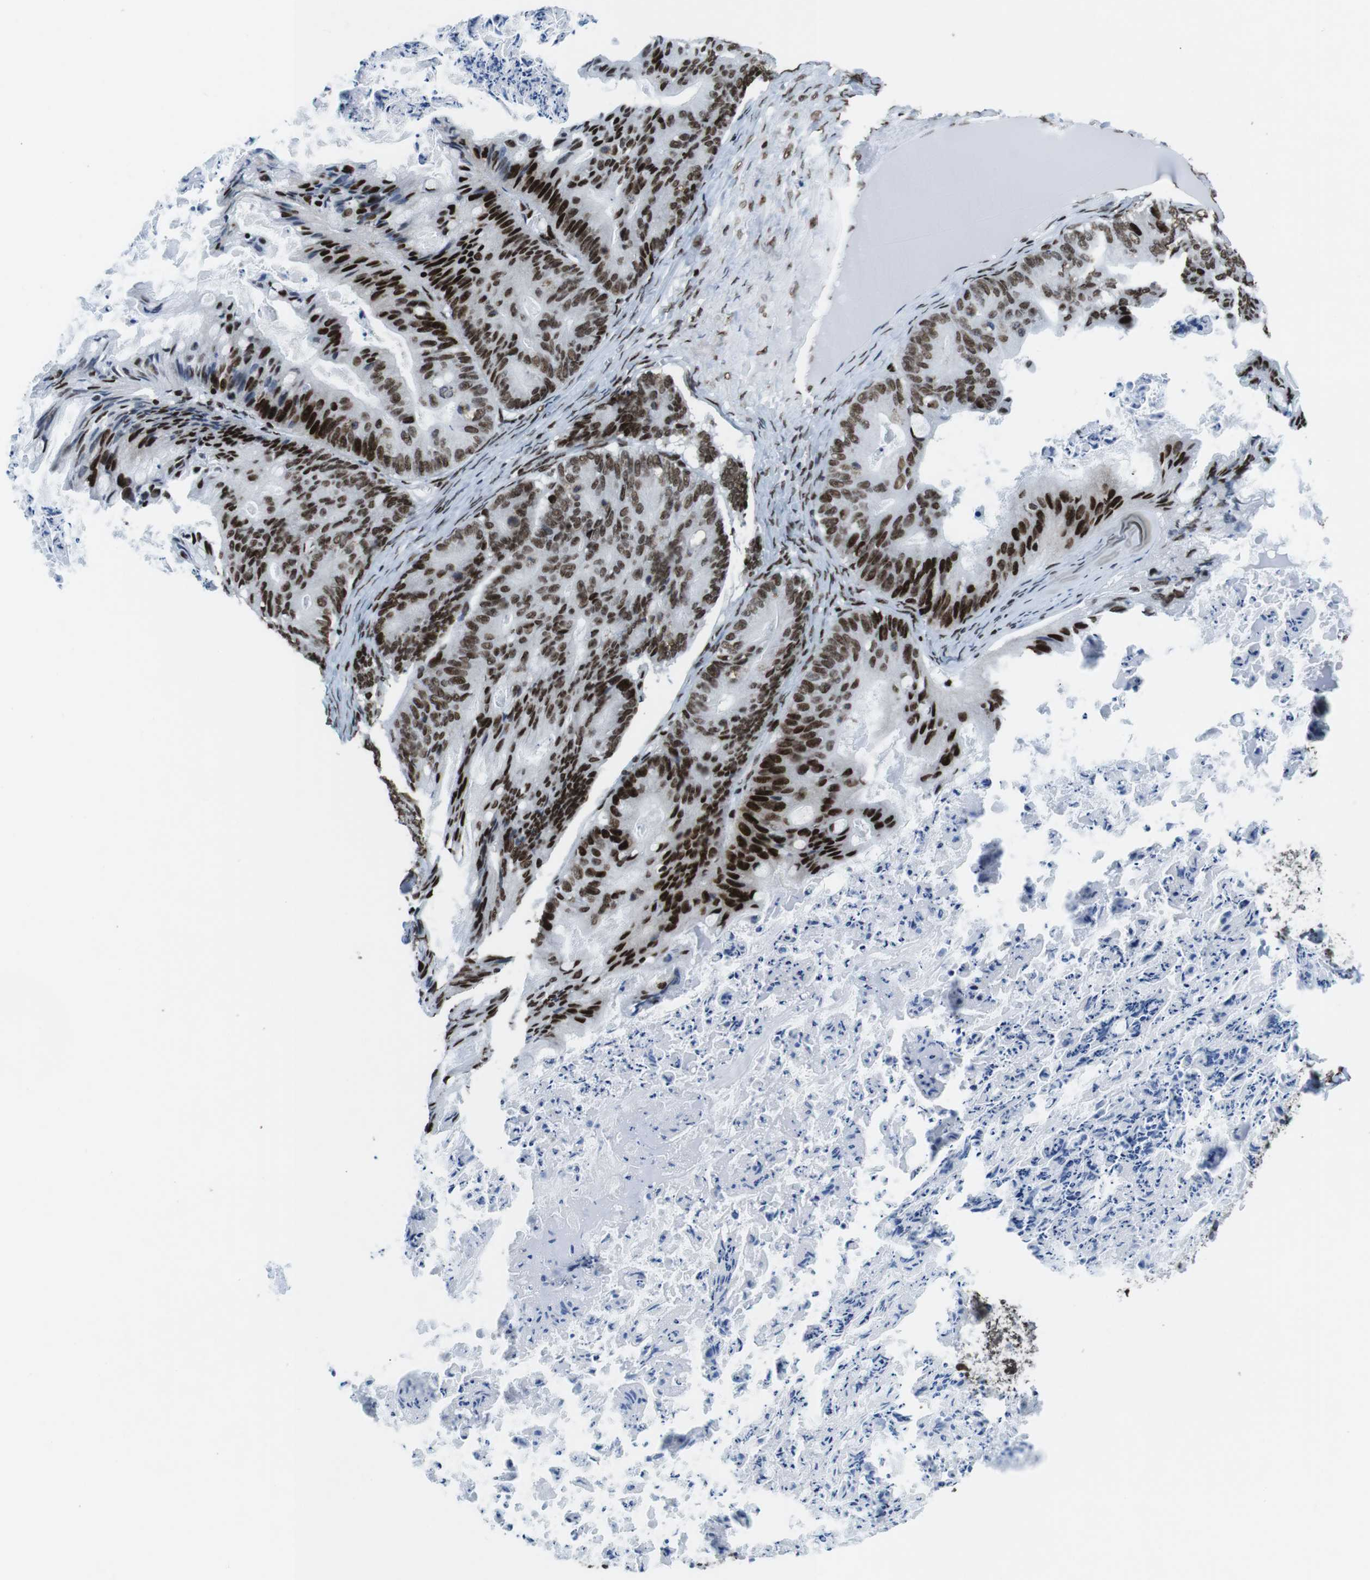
{"staining": {"intensity": "strong", "quantity": ">75%", "location": "nuclear"}, "tissue": "ovarian cancer", "cell_type": "Tumor cells", "image_type": "cancer", "snomed": [{"axis": "morphology", "description": "Cystadenocarcinoma, mucinous, NOS"}, {"axis": "topography", "description": "Ovary"}], "caption": "Immunohistochemistry (IHC) (DAB (3,3'-diaminobenzidine)) staining of human mucinous cystadenocarcinoma (ovarian) demonstrates strong nuclear protein positivity in approximately >75% of tumor cells.", "gene": "CITED2", "patient": {"sex": "female", "age": 37}}